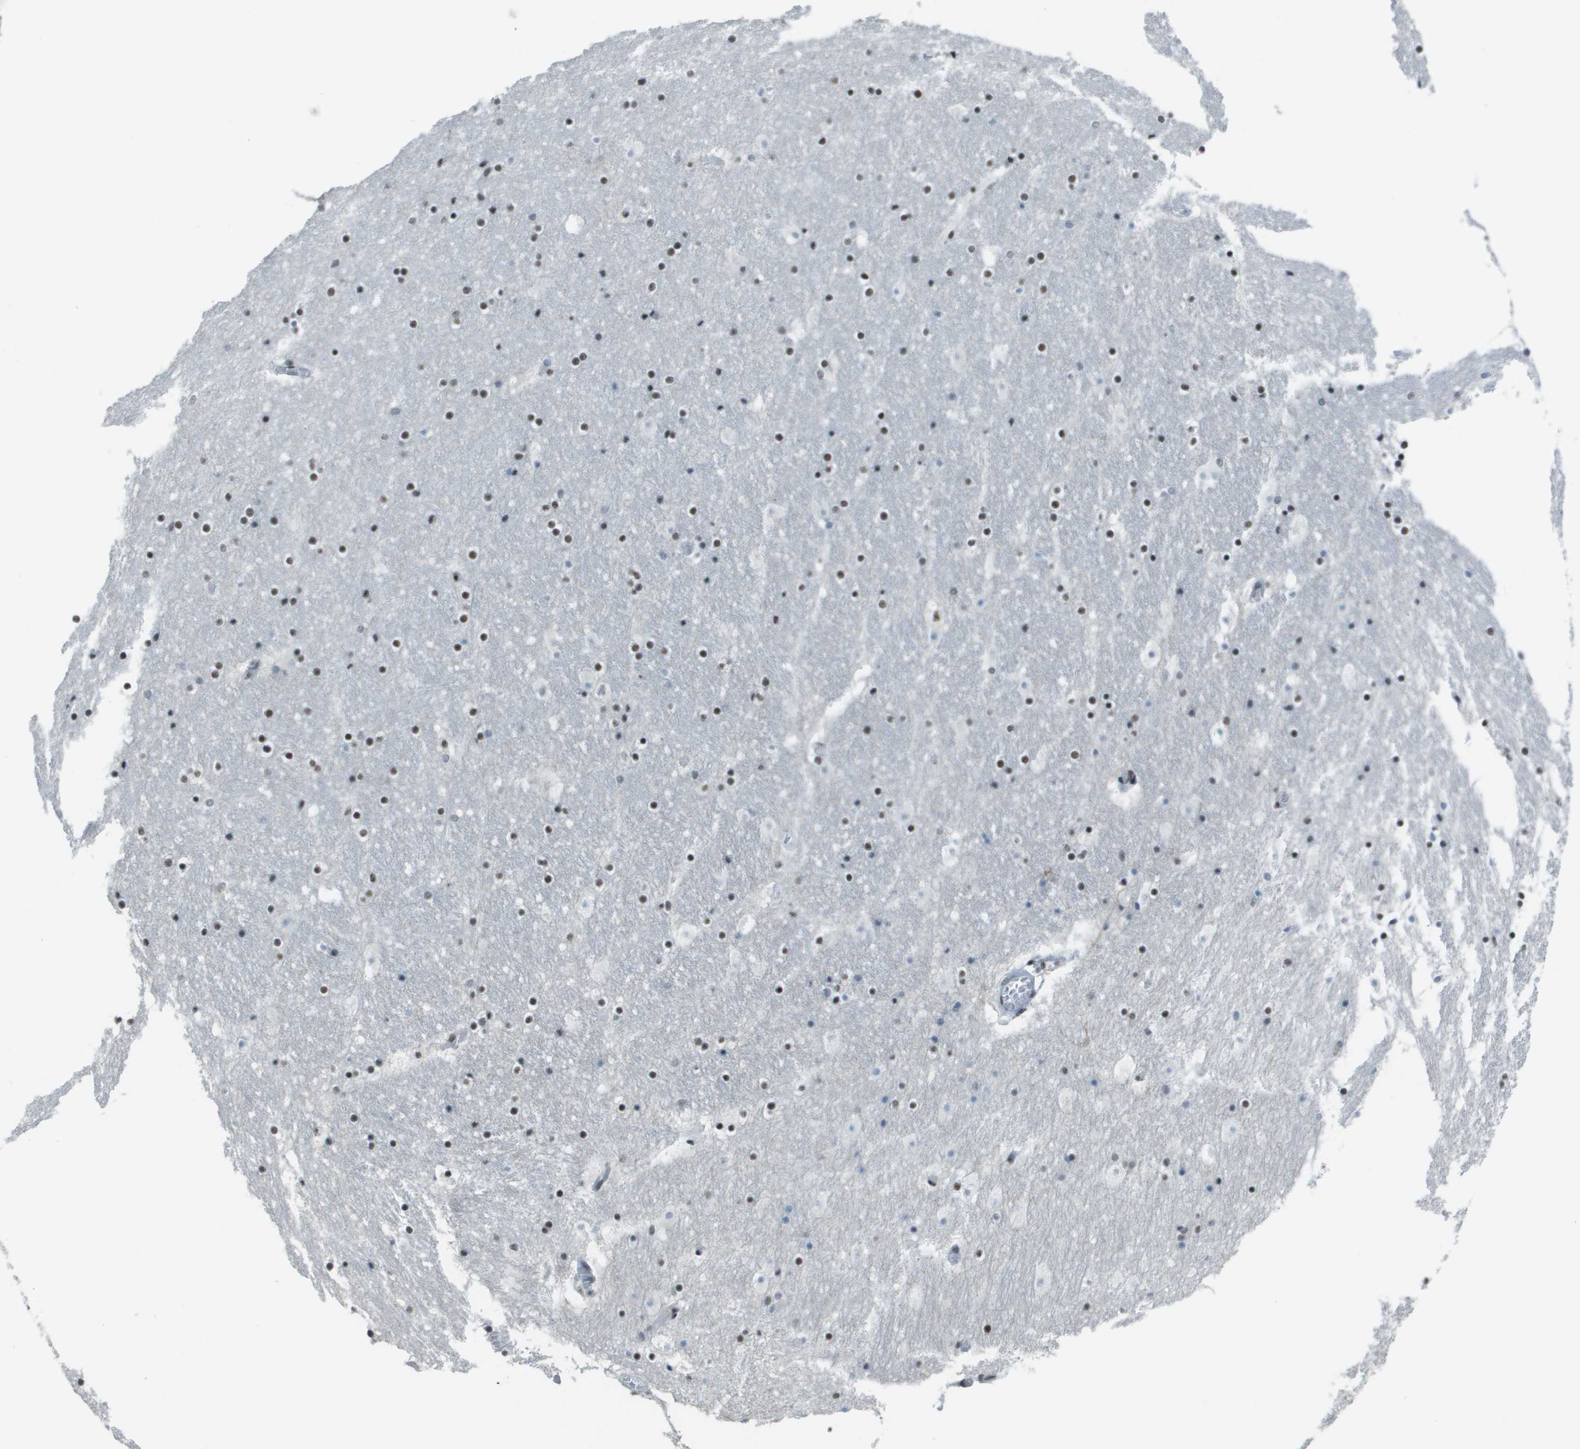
{"staining": {"intensity": "negative", "quantity": "none", "location": "none"}, "tissue": "hippocampus", "cell_type": "Glial cells", "image_type": "normal", "snomed": [{"axis": "morphology", "description": "Normal tissue, NOS"}, {"axis": "topography", "description": "Hippocampus"}], "caption": "DAB immunohistochemical staining of normal hippocampus exhibits no significant expression in glial cells. The staining was performed using DAB to visualize the protein expression in brown, while the nuclei were stained in blue with hematoxylin (Magnification: 20x).", "gene": "DEPDC1", "patient": {"sex": "male", "age": 45}}